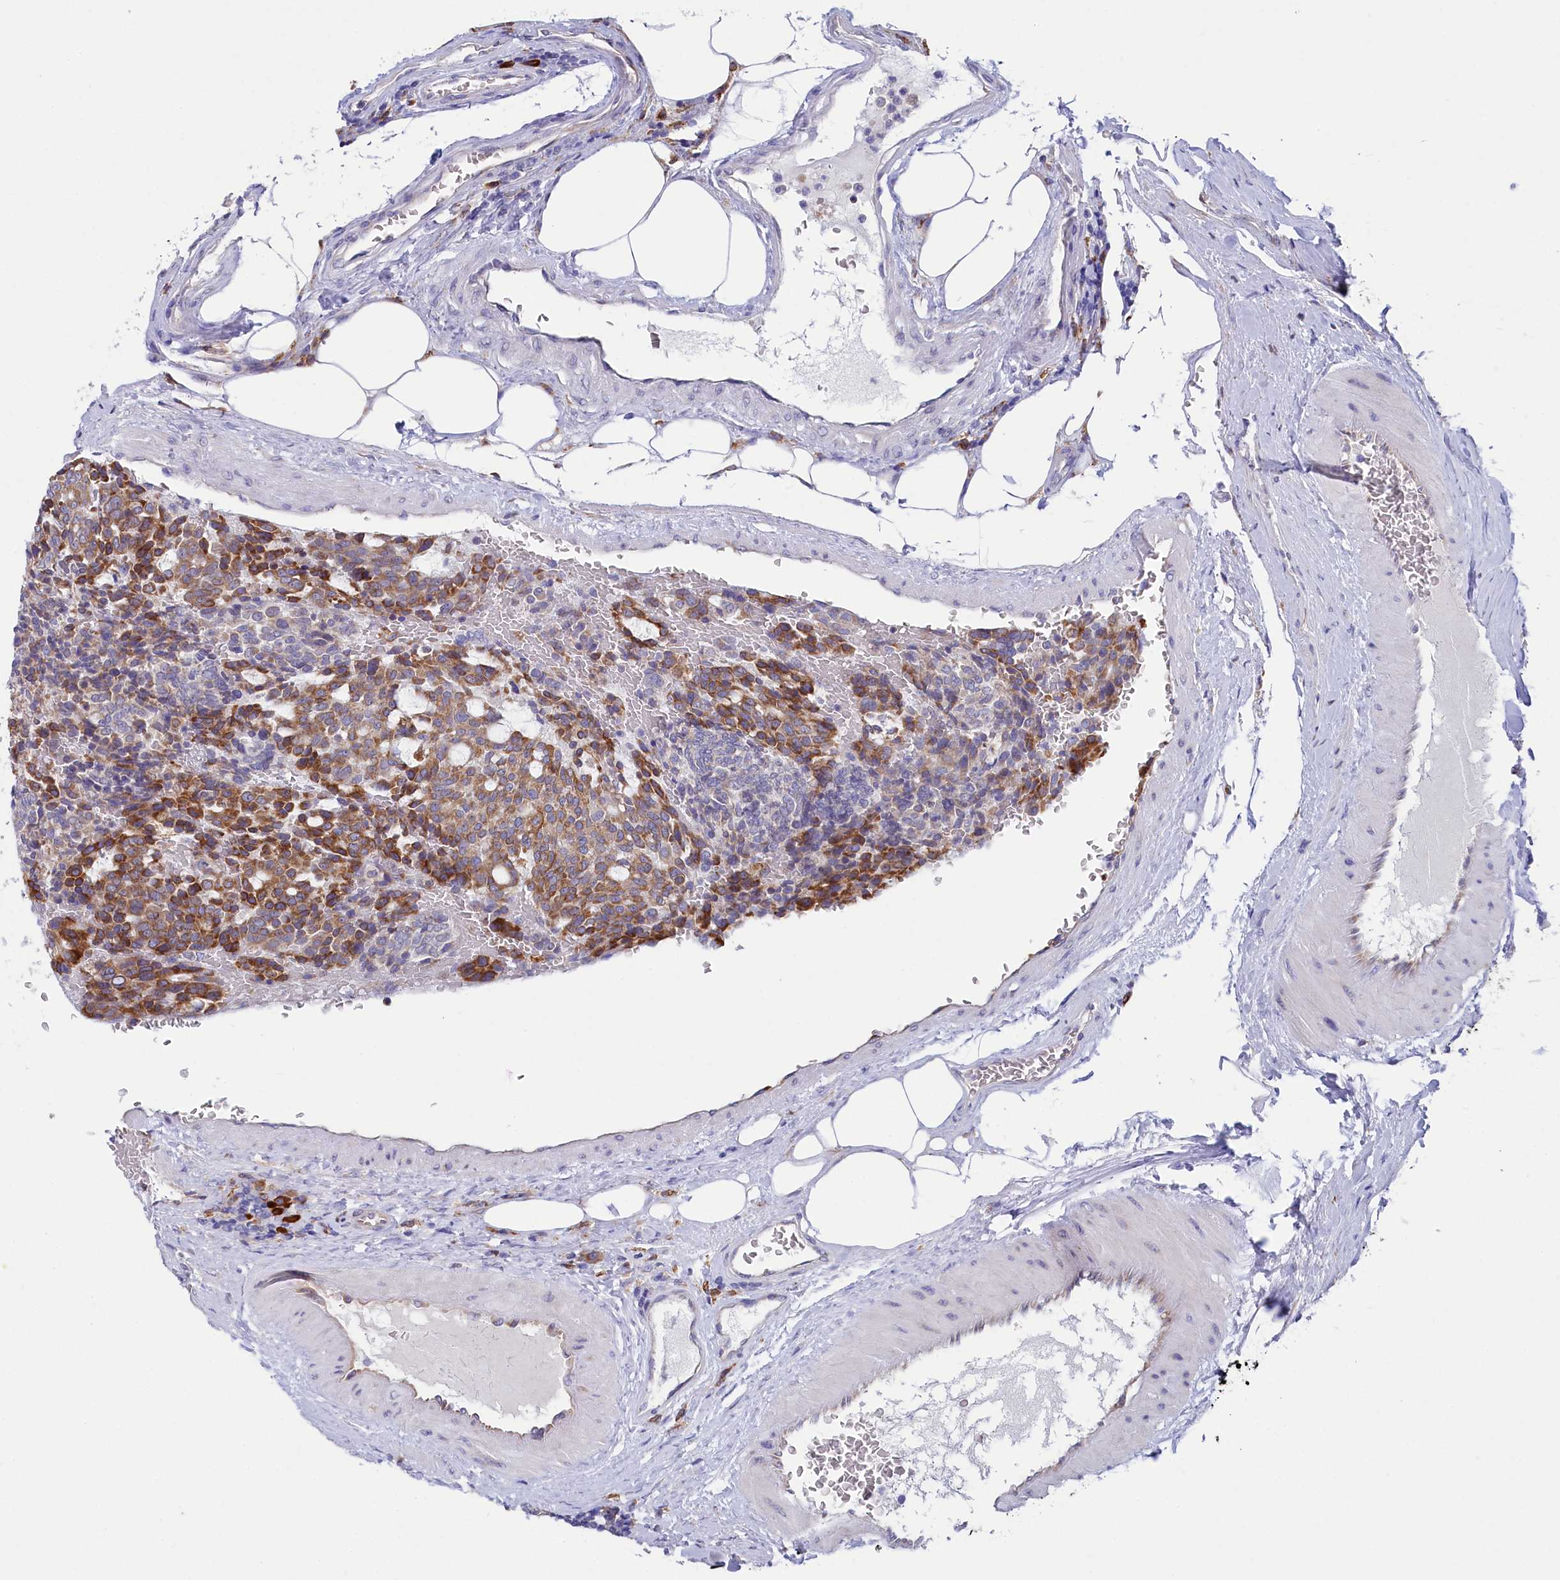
{"staining": {"intensity": "strong", "quantity": "<25%", "location": "cytoplasmic/membranous"}, "tissue": "carcinoid", "cell_type": "Tumor cells", "image_type": "cancer", "snomed": [{"axis": "morphology", "description": "Carcinoid, malignant, NOS"}, {"axis": "topography", "description": "Pancreas"}], "caption": "Human carcinoid stained for a protein (brown) shows strong cytoplasmic/membranous positive positivity in about <25% of tumor cells.", "gene": "CHID1", "patient": {"sex": "female", "age": 54}}